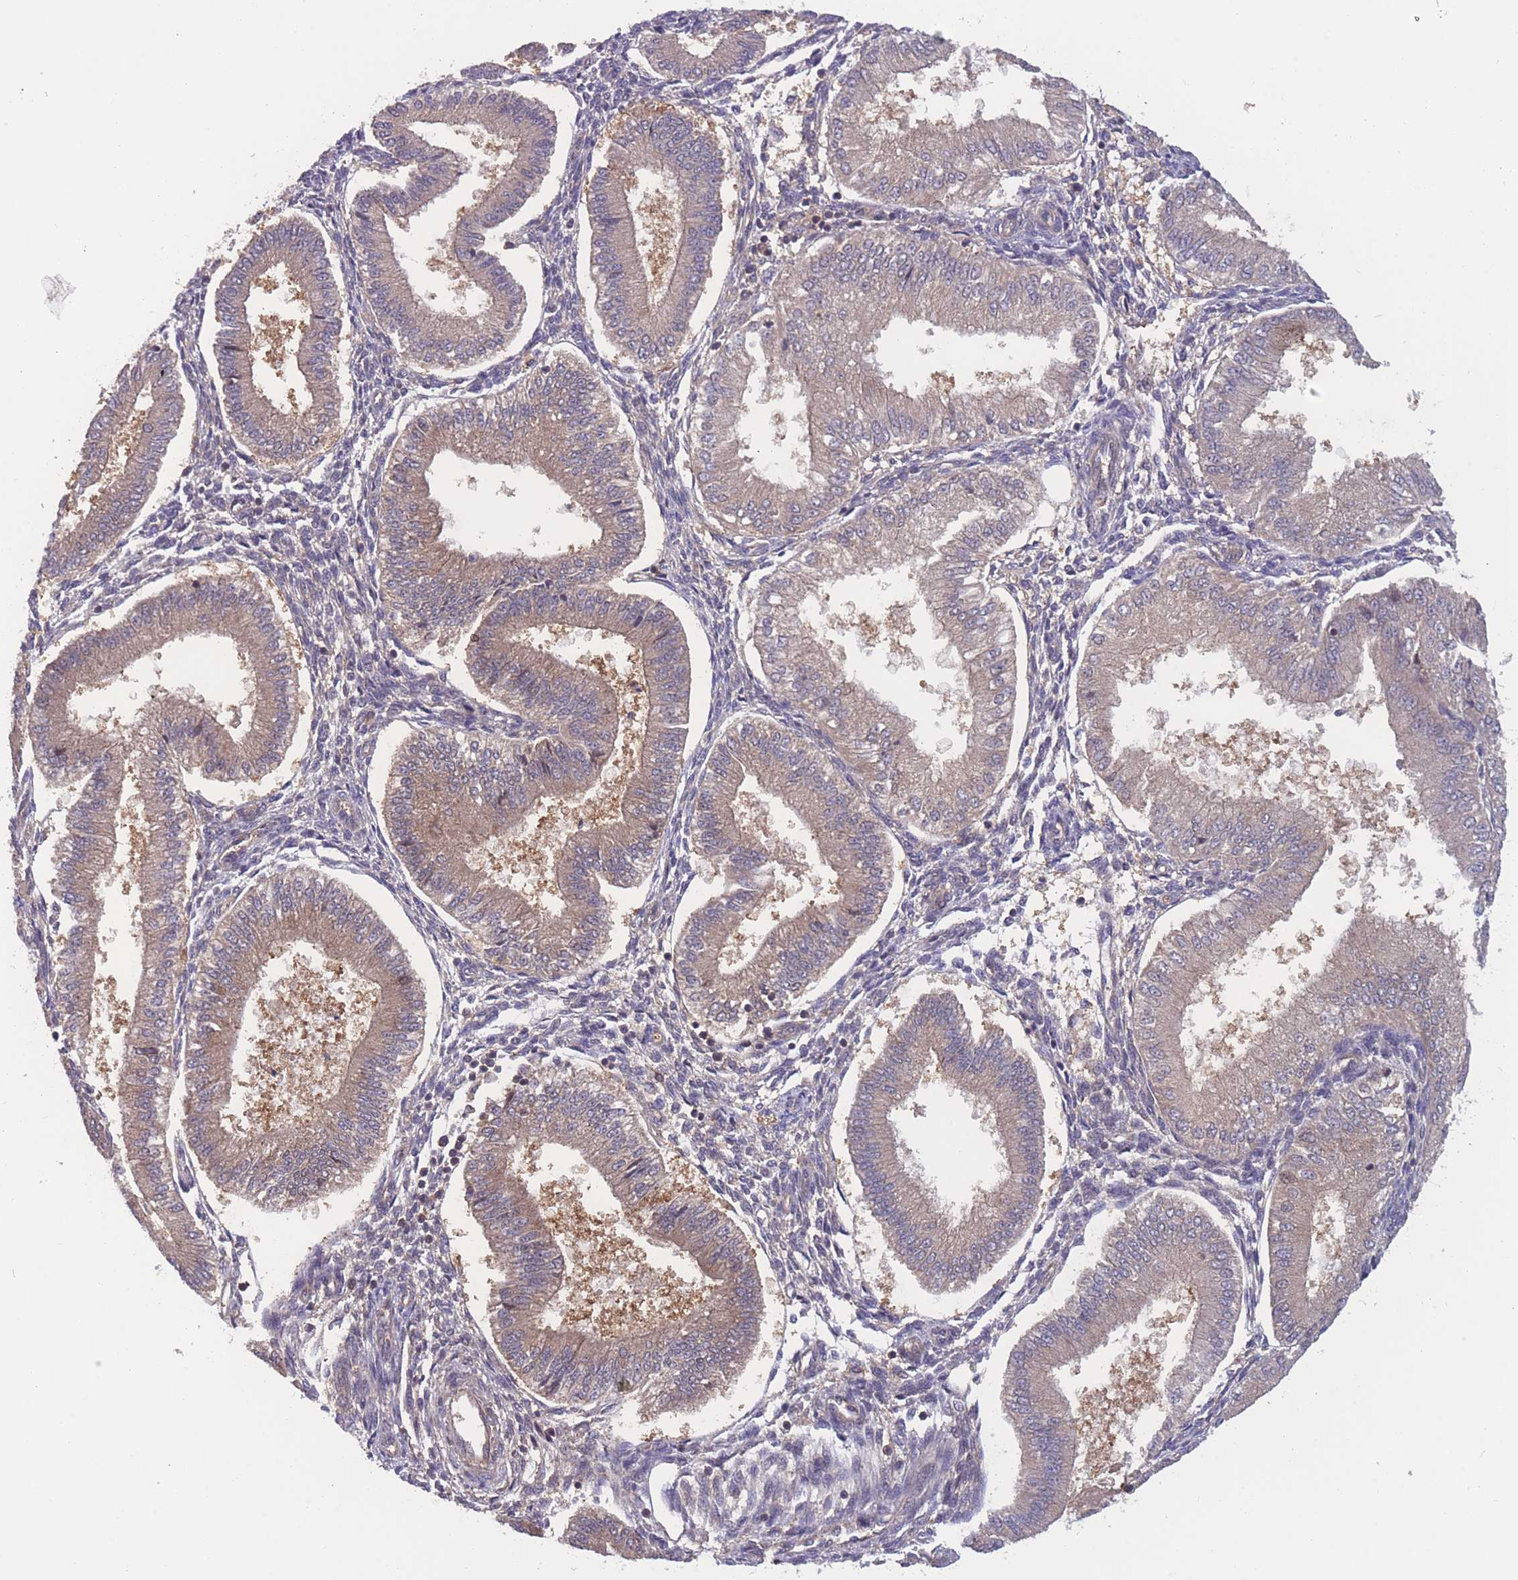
{"staining": {"intensity": "negative", "quantity": "none", "location": "none"}, "tissue": "endometrium", "cell_type": "Cells in endometrial stroma", "image_type": "normal", "snomed": [{"axis": "morphology", "description": "Normal tissue, NOS"}, {"axis": "topography", "description": "Endometrium"}], "caption": "An IHC image of benign endometrium is shown. There is no staining in cells in endometrial stroma of endometrium.", "gene": "UBE2NL", "patient": {"sex": "female", "age": 39}}